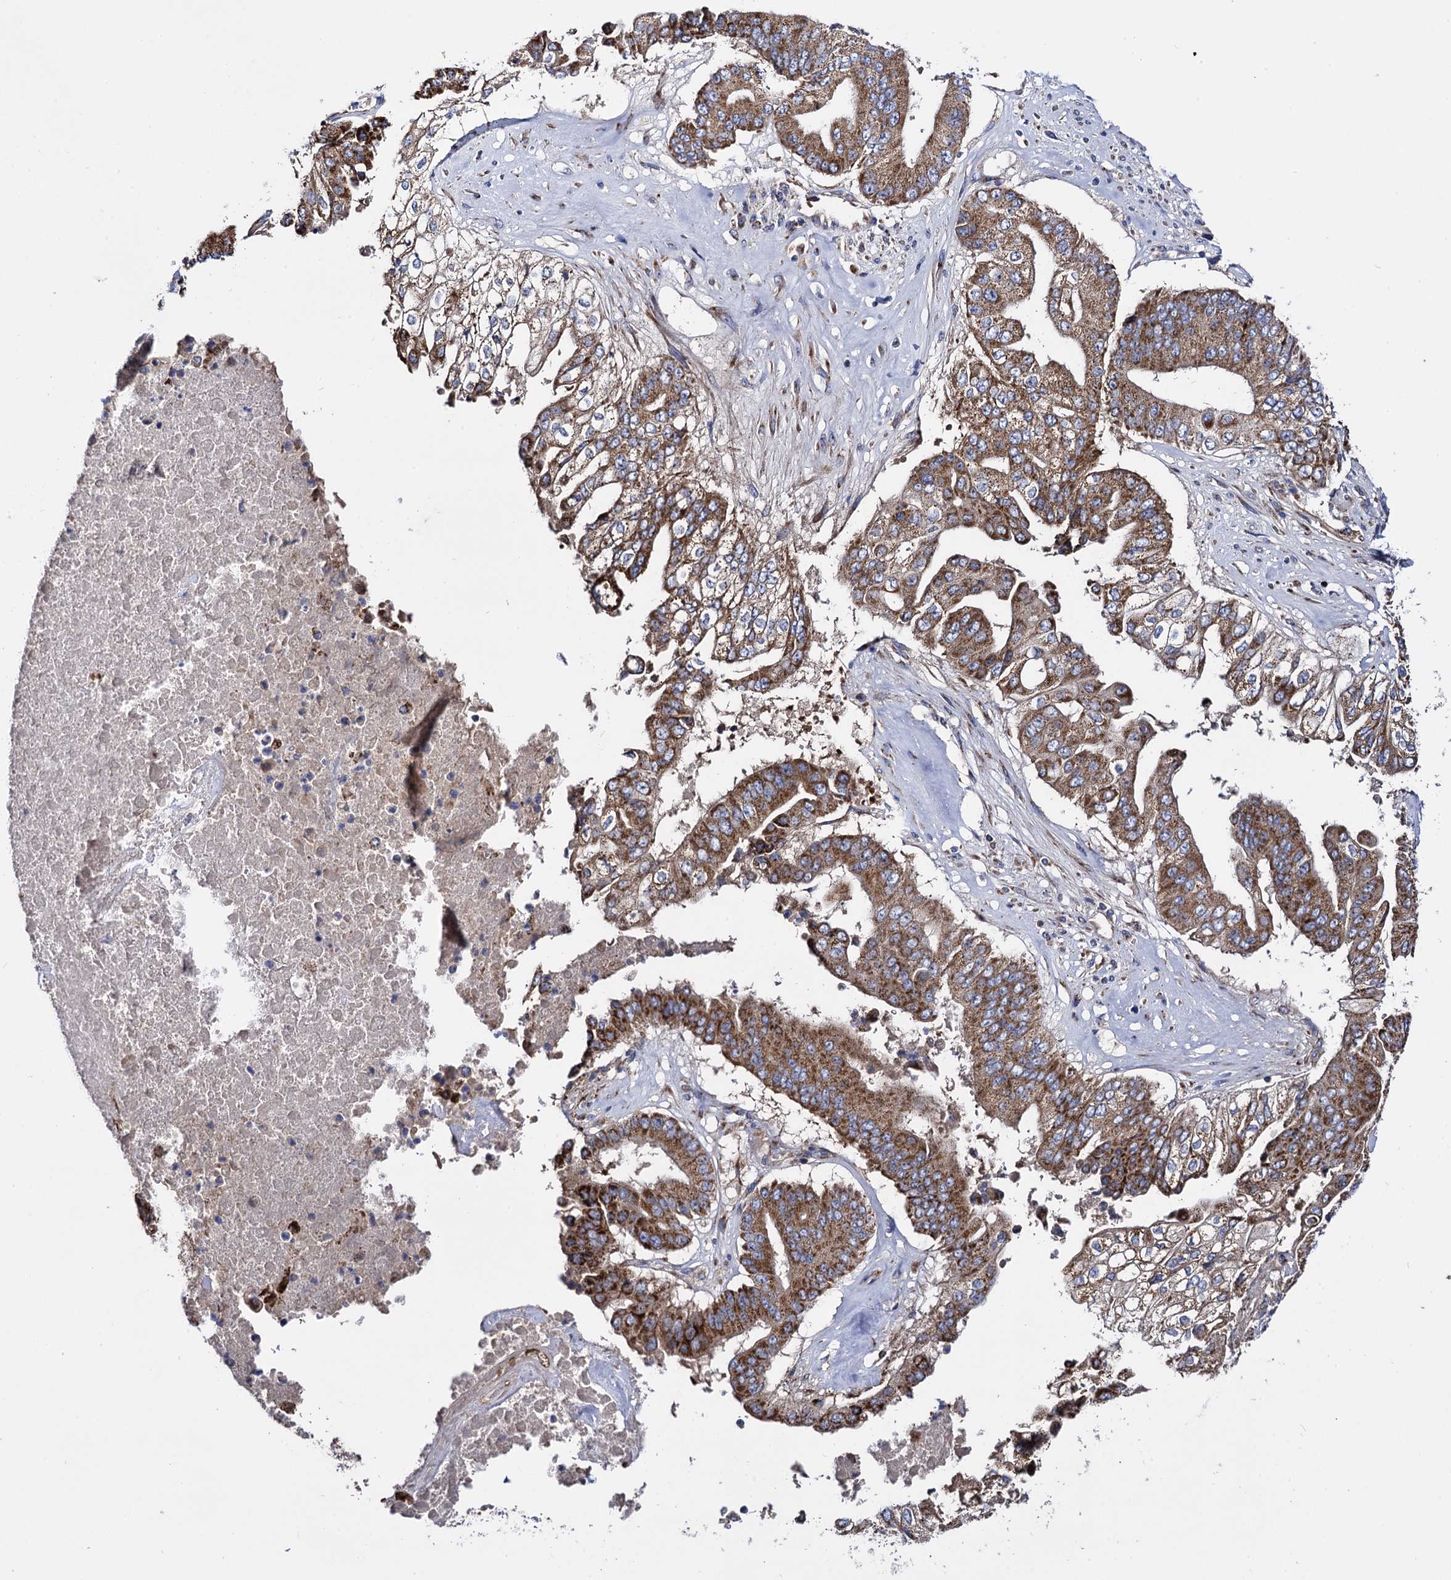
{"staining": {"intensity": "strong", "quantity": ">75%", "location": "cytoplasmic/membranous"}, "tissue": "pancreatic cancer", "cell_type": "Tumor cells", "image_type": "cancer", "snomed": [{"axis": "morphology", "description": "Adenocarcinoma, NOS"}, {"axis": "topography", "description": "Pancreas"}], "caption": "This micrograph displays pancreatic adenocarcinoma stained with IHC to label a protein in brown. The cytoplasmic/membranous of tumor cells show strong positivity for the protein. Nuclei are counter-stained blue.", "gene": "IQCH", "patient": {"sex": "female", "age": 77}}